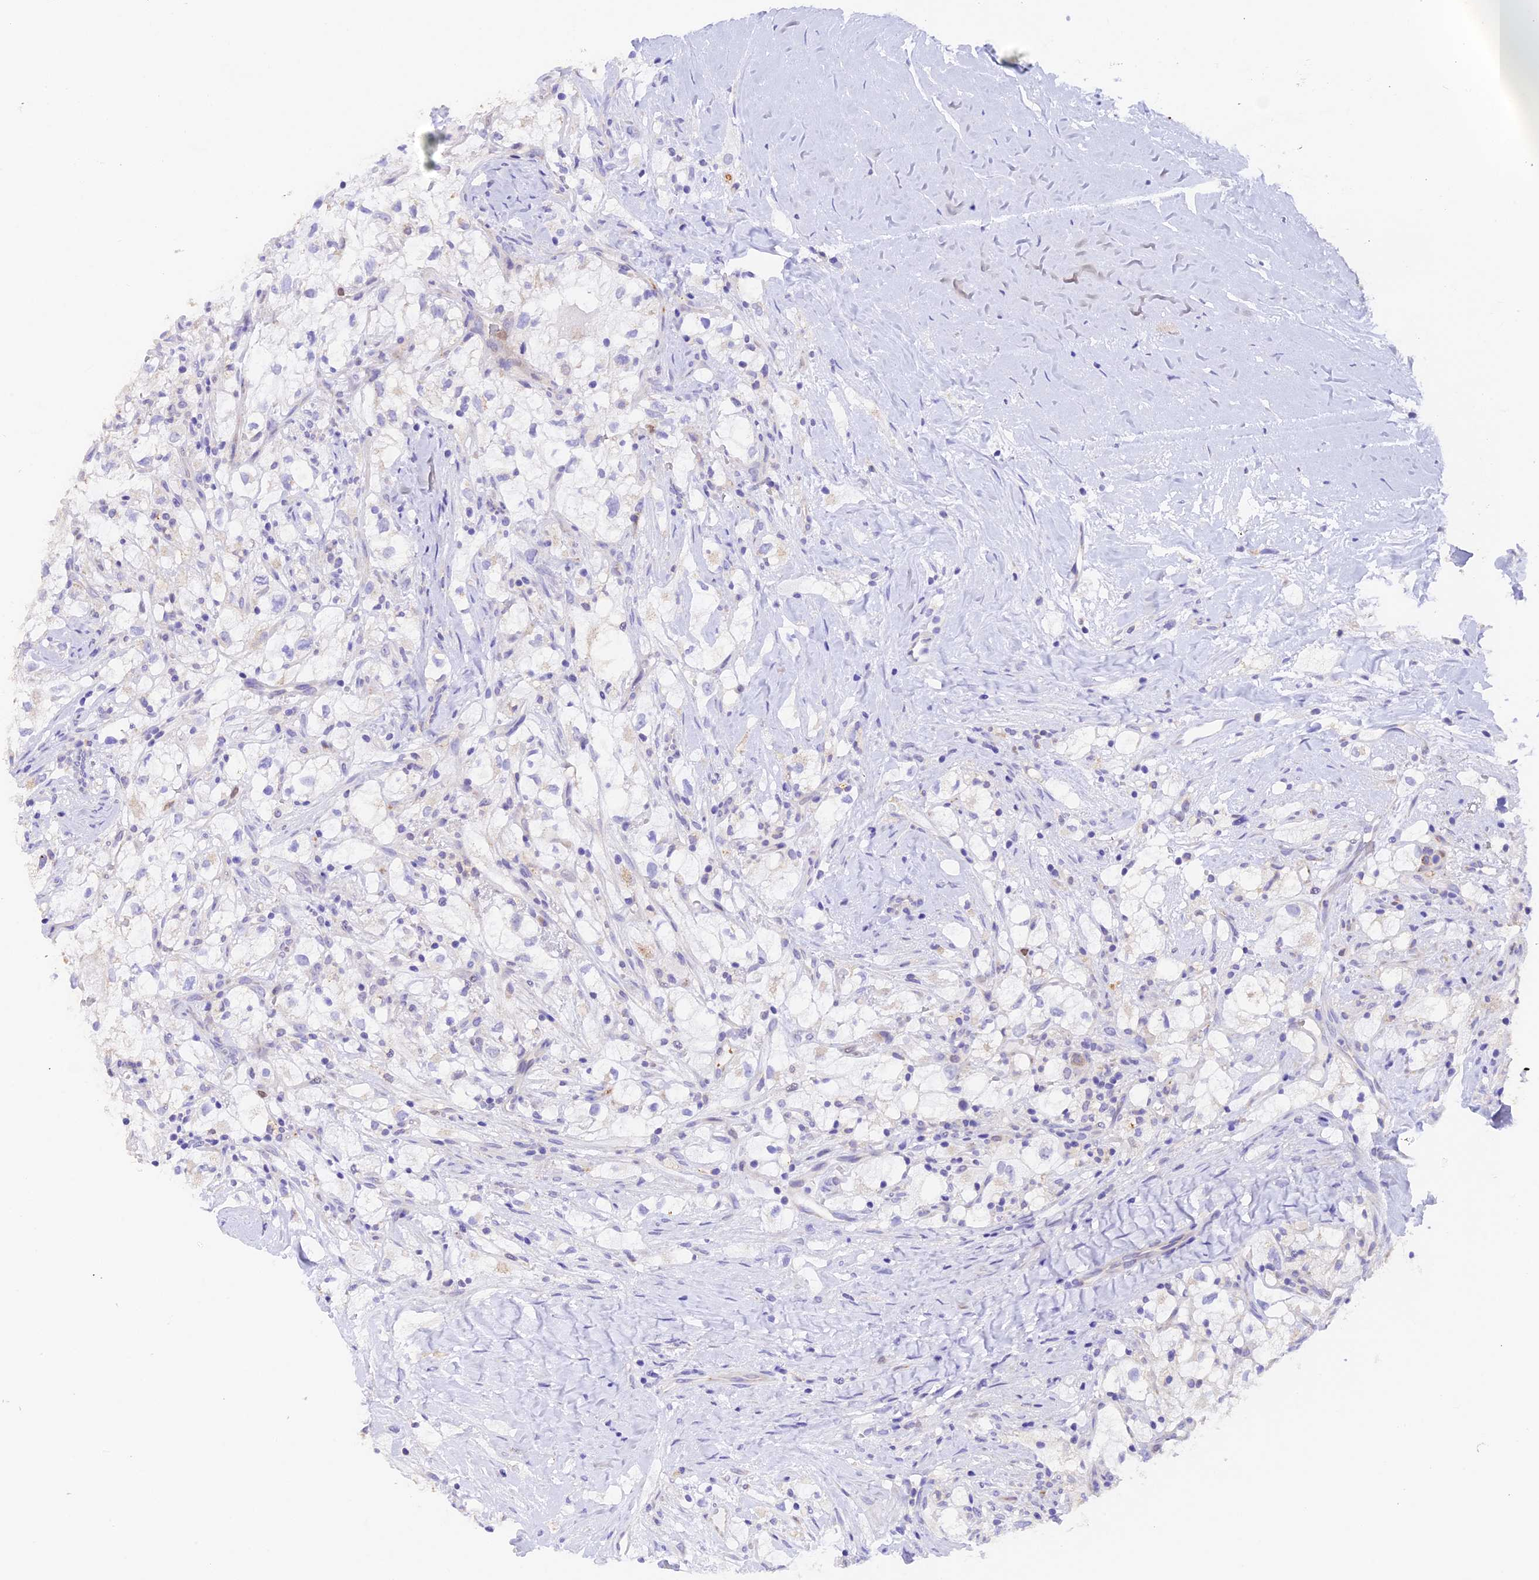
{"staining": {"intensity": "negative", "quantity": "none", "location": "none"}, "tissue": "renal cancer", "cell_type": "Tumor cells", "image_type": "cancer", "snomed": [{"axis": "morphology", "description": "Adenocarcinoma, NOS"}, {"axis": "topography", "description": "Kidney"}], "caption": "Tumor cells show no significant staining in renal cancer.", "gene": "PKIA", "patient": {"sex": "male", "age": 59}}